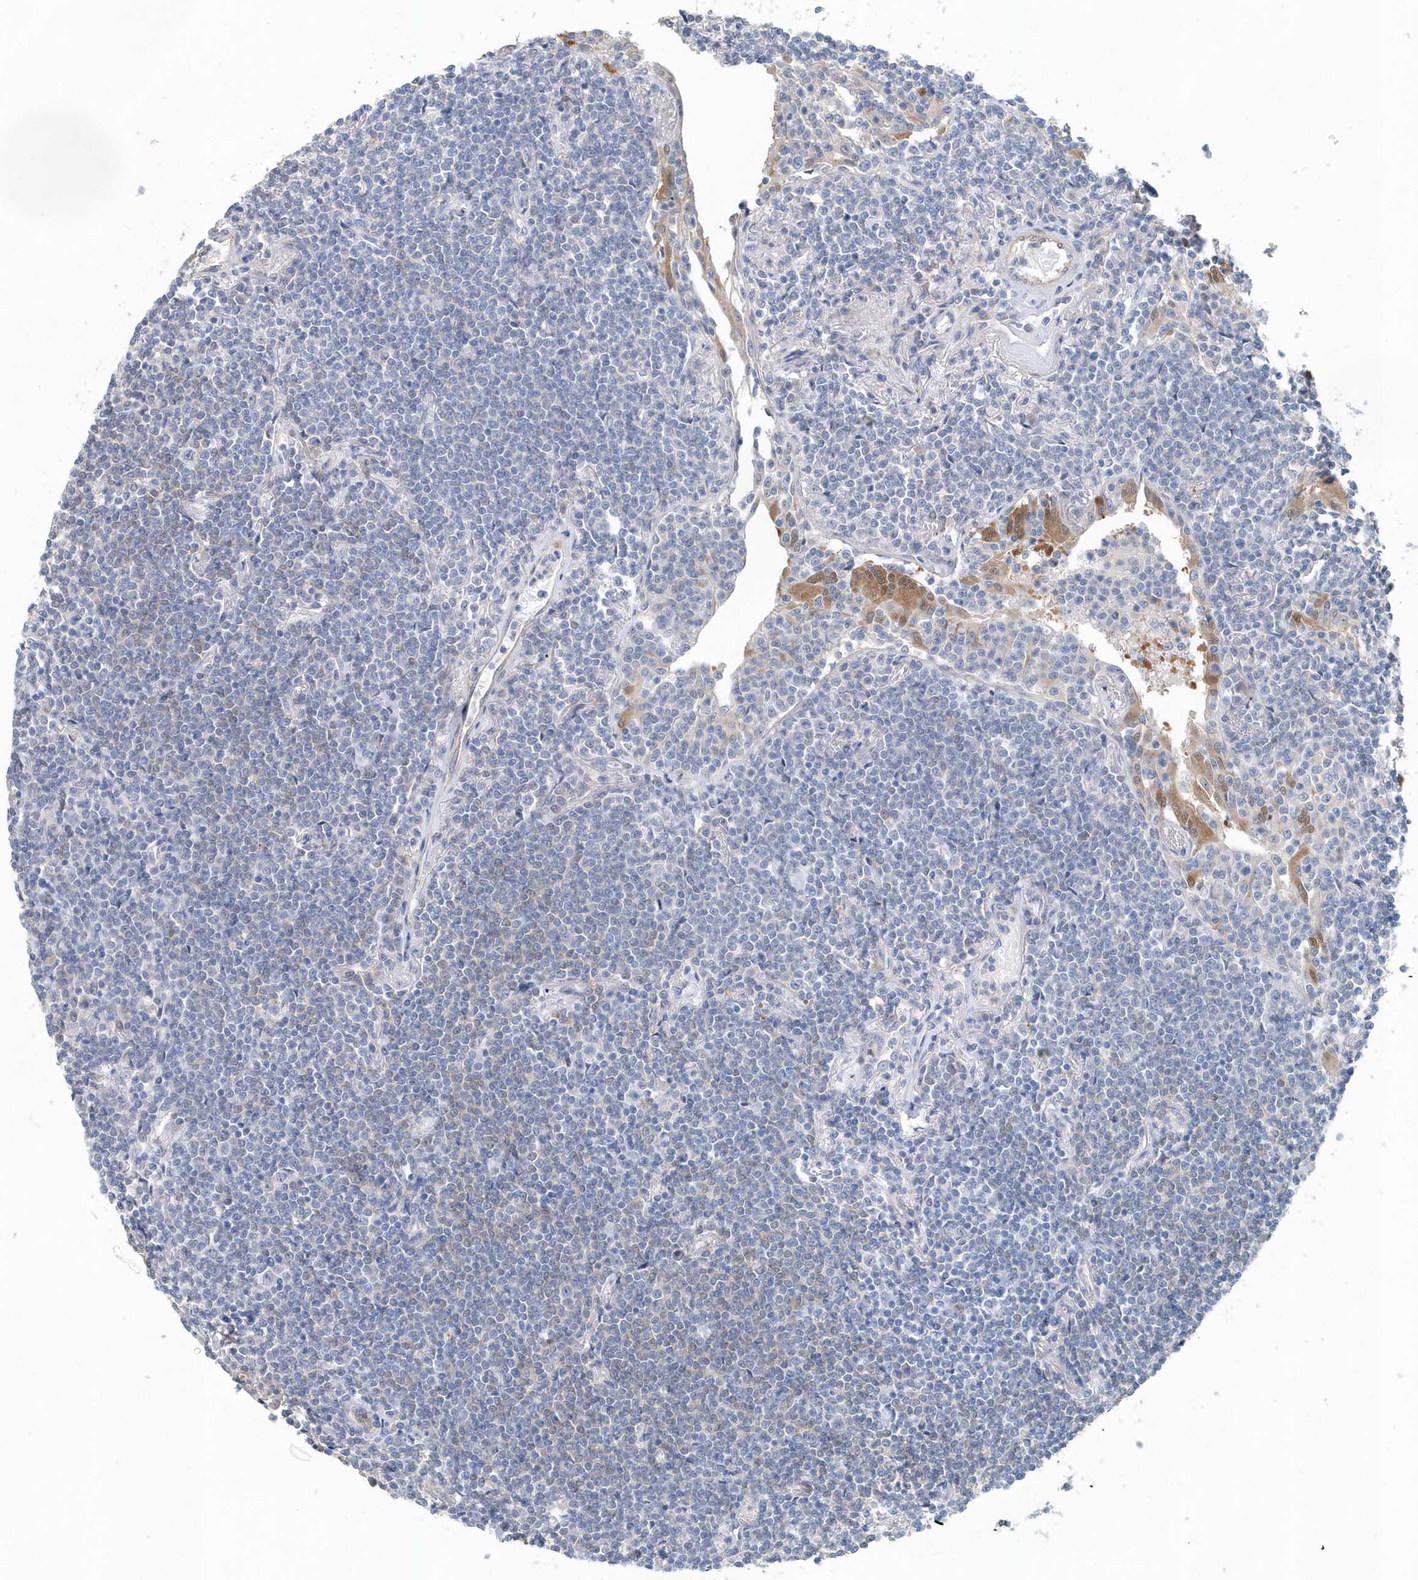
{"staining": {"intensity": "negative", "quantity": "none", "location": "none"}, "tissue": "lymphoma", "cell_type": "Tumor cells", "image_type": "cancer", "snomed": [{"axis": "morphology", "description": "Malignant lymphoma, non-Hodgkin's type, Low grade"}, {"axis": "topography", "description": "Lung"}], "caption": "DAB immunohistochemical staining of human lymphoma displays no significant positivity in tumor cells.", "gene": "PFN2", "patient": {"sex": "female", "age": 71}}